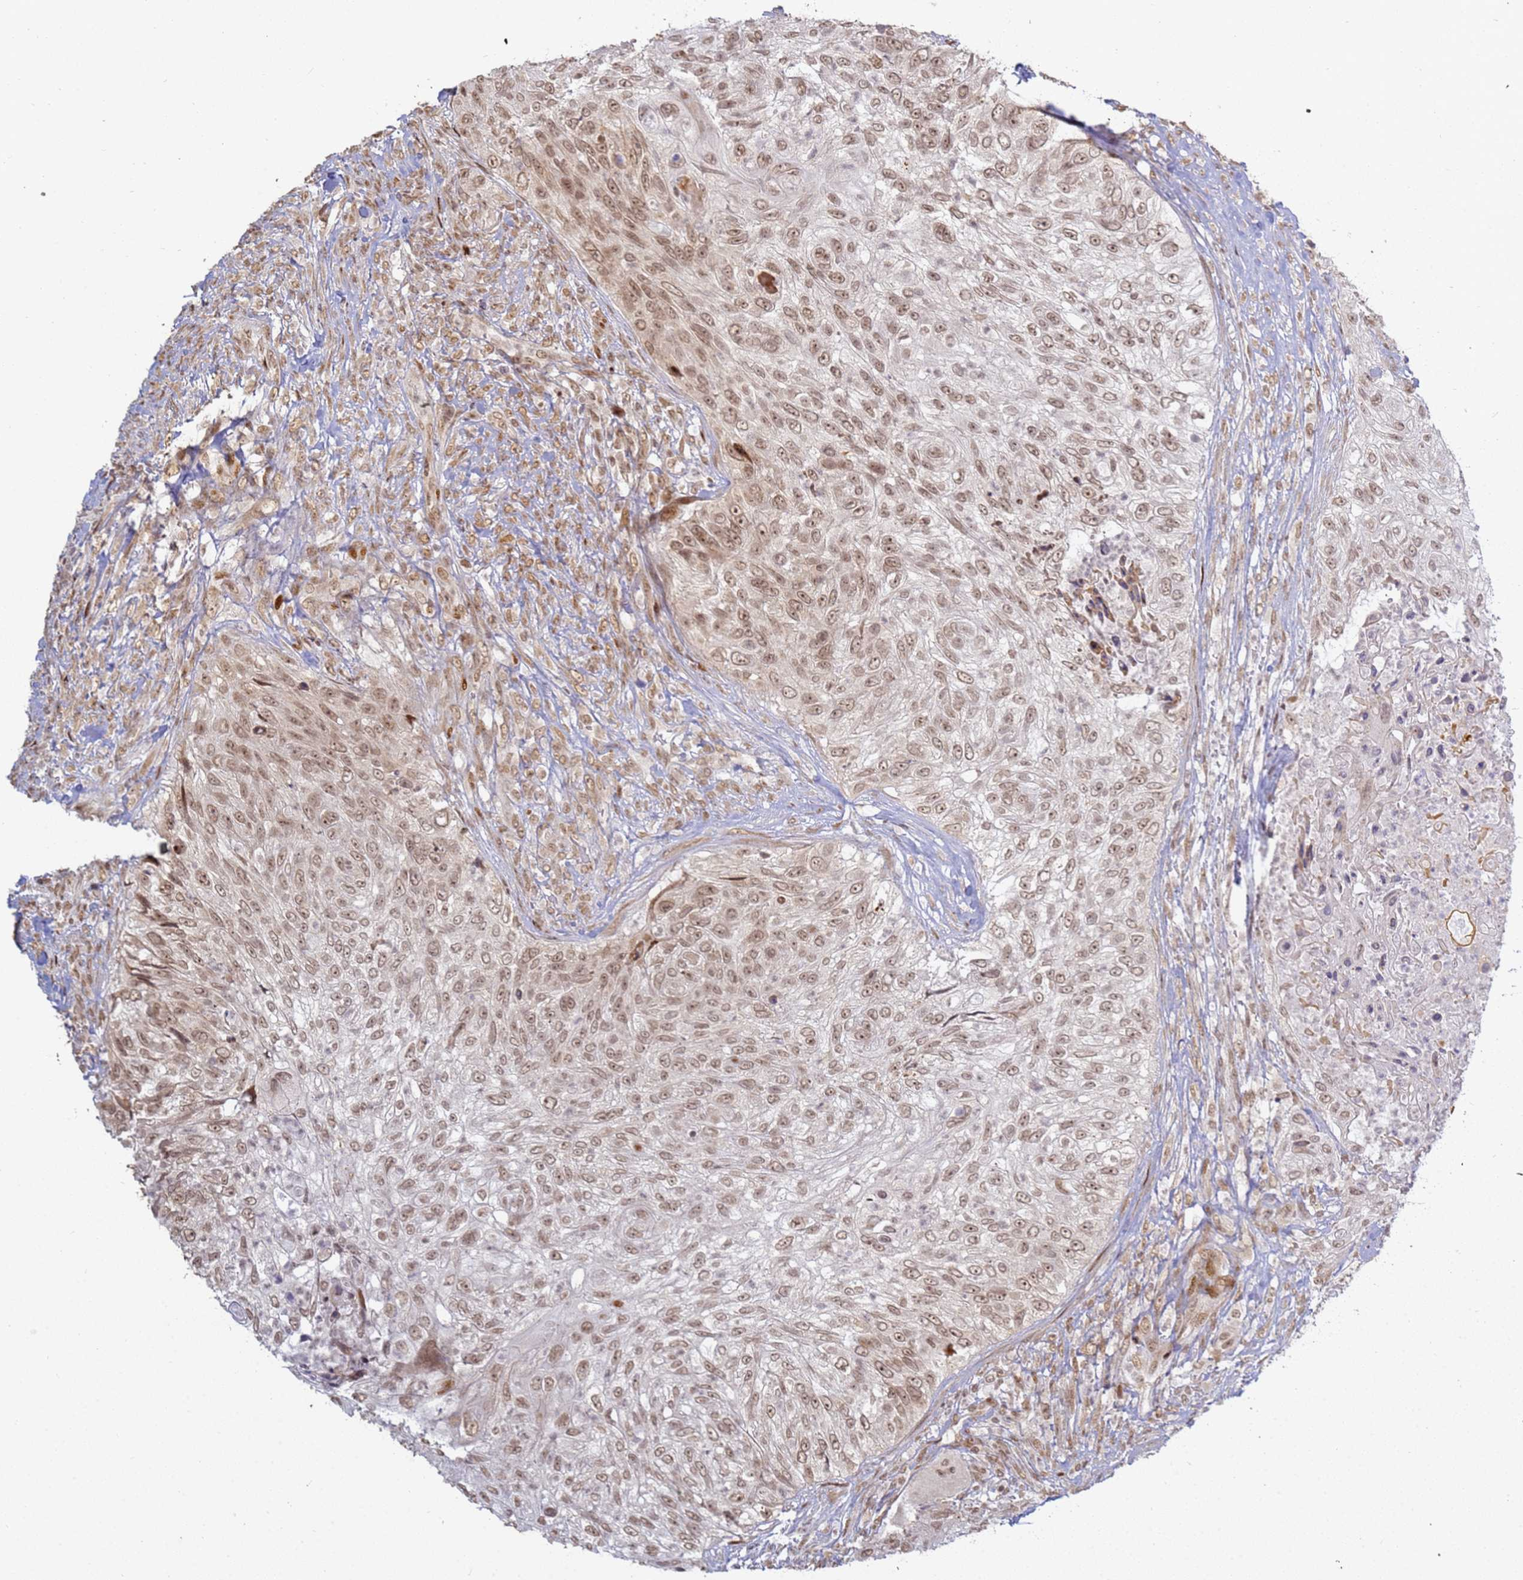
{"staining": {"intensity": "moderate", "quantity": ">75%", "location": "nuclear"}, "tissue": "urothelial cancer", "cell_type": "Tumor cells", "image_type": "cancer", "snomed": [{"axis": "morphology", "description": "Urothelial carcinoma, High grade"}, {"axis": "topography", "description": "Urinary bladder"}], "caption": "Protein staining demonstrates moderate nuclear positivity in approximately >75% of tumor cells in urothelial cancer. The staining was performed using DAB (3,3'-diaminobenzidine) to visualize the protein expression in brown, while the nuclei were stained in blue with hematoxylin (Magnification: 20x).", "gene": "ABCA2", "patient": {"sex": "female", "age": 60}}